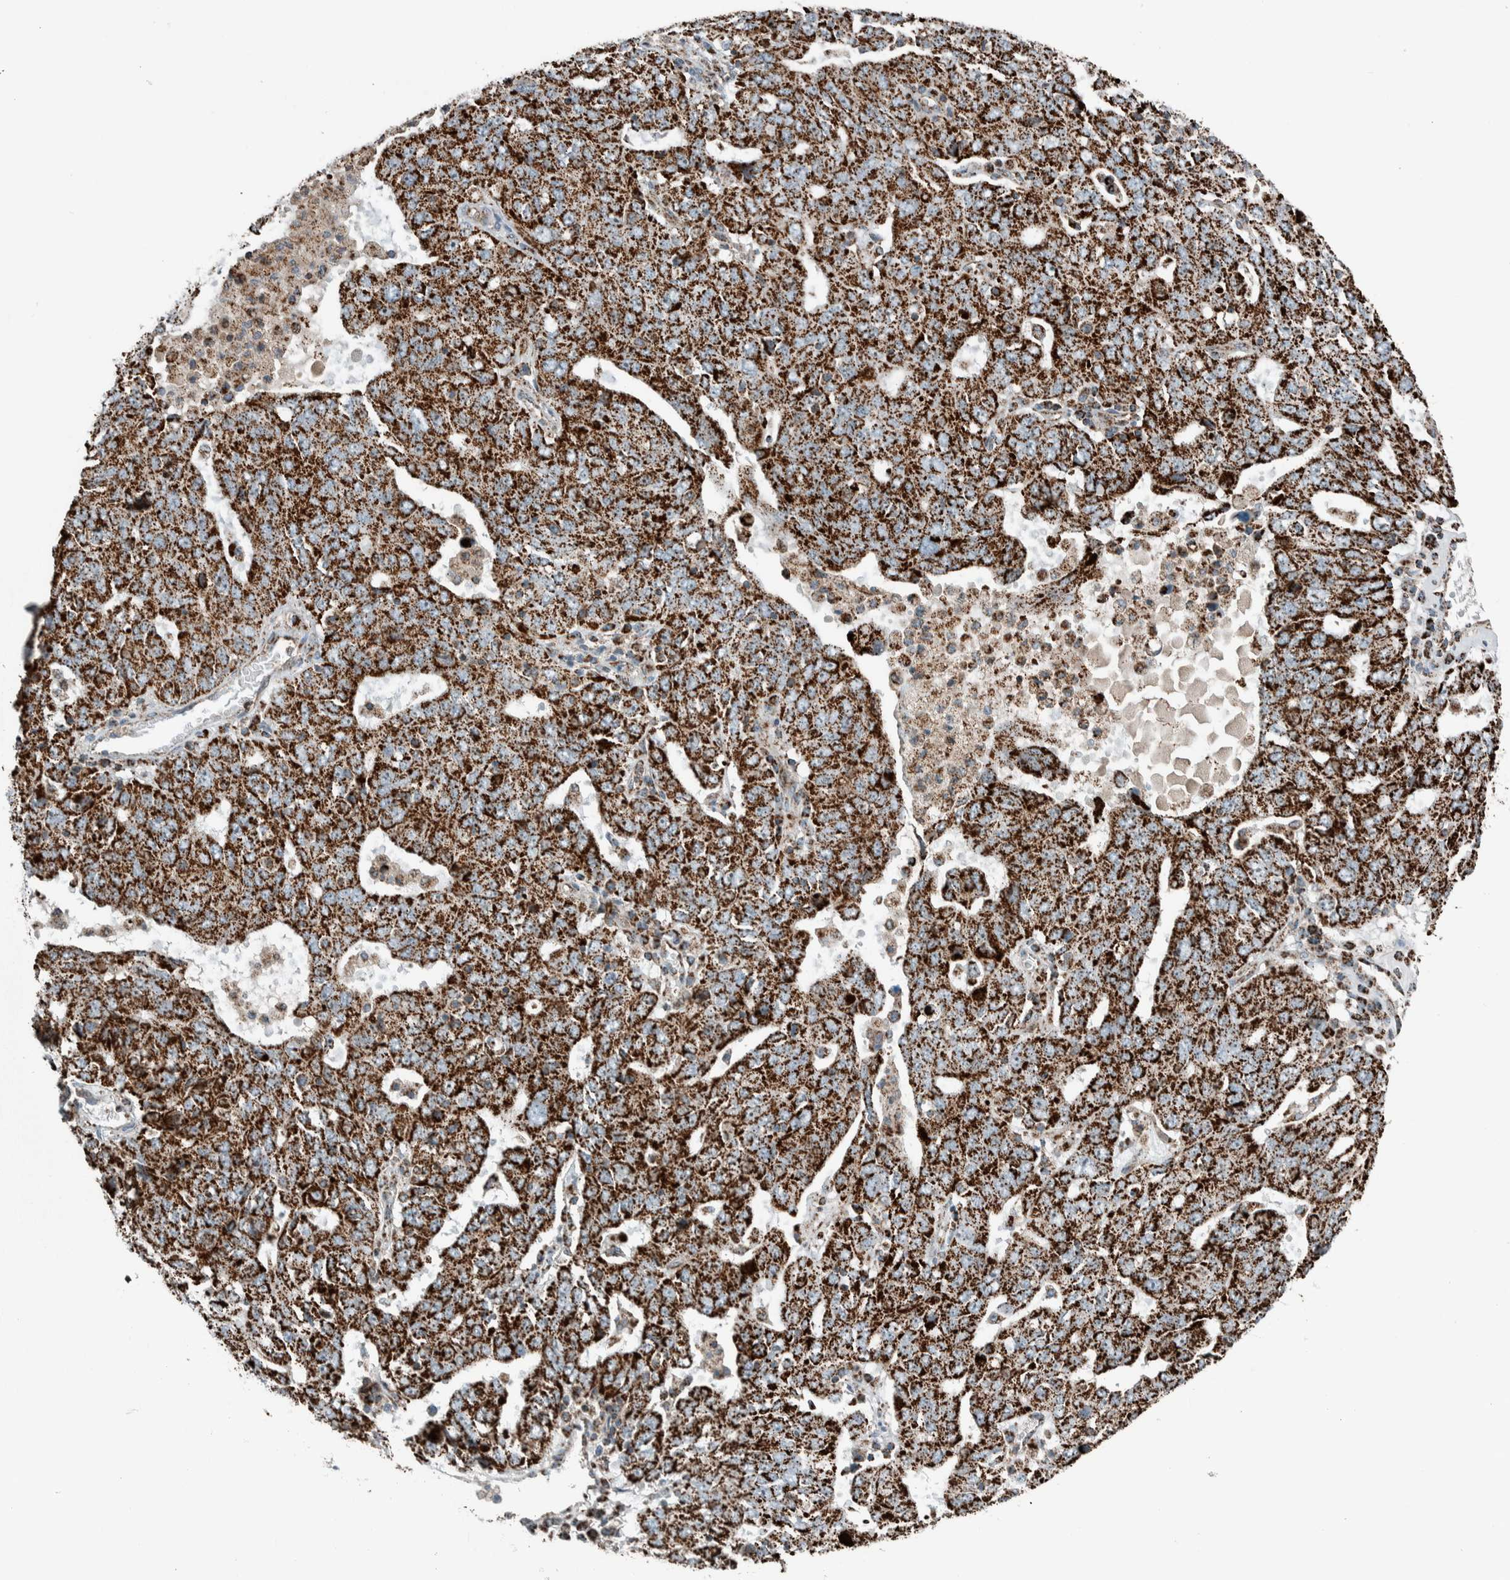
{"staining": {"intensity": "strong", "quantity": ">75%", "location": "cytoplasmic/membranous"}, "tissue": "ovarian cancer", "cell_type": "Tumor cells", "image_type": "cancer", "snomed": [{"axis": "morphology", "description": "Carcinoma, endometroid"}, {"axis": "topography", "description": "Ovary"}], "caption": "Endometroid carcinoma (ovarian) tissue exhibits strong cytoplasmic/membranous expression in approximately >75% of tumor cells, visualized by immunohistochemistry.", "gene": "CNTROB", "patient": {"sex": "female", "age": 62}}